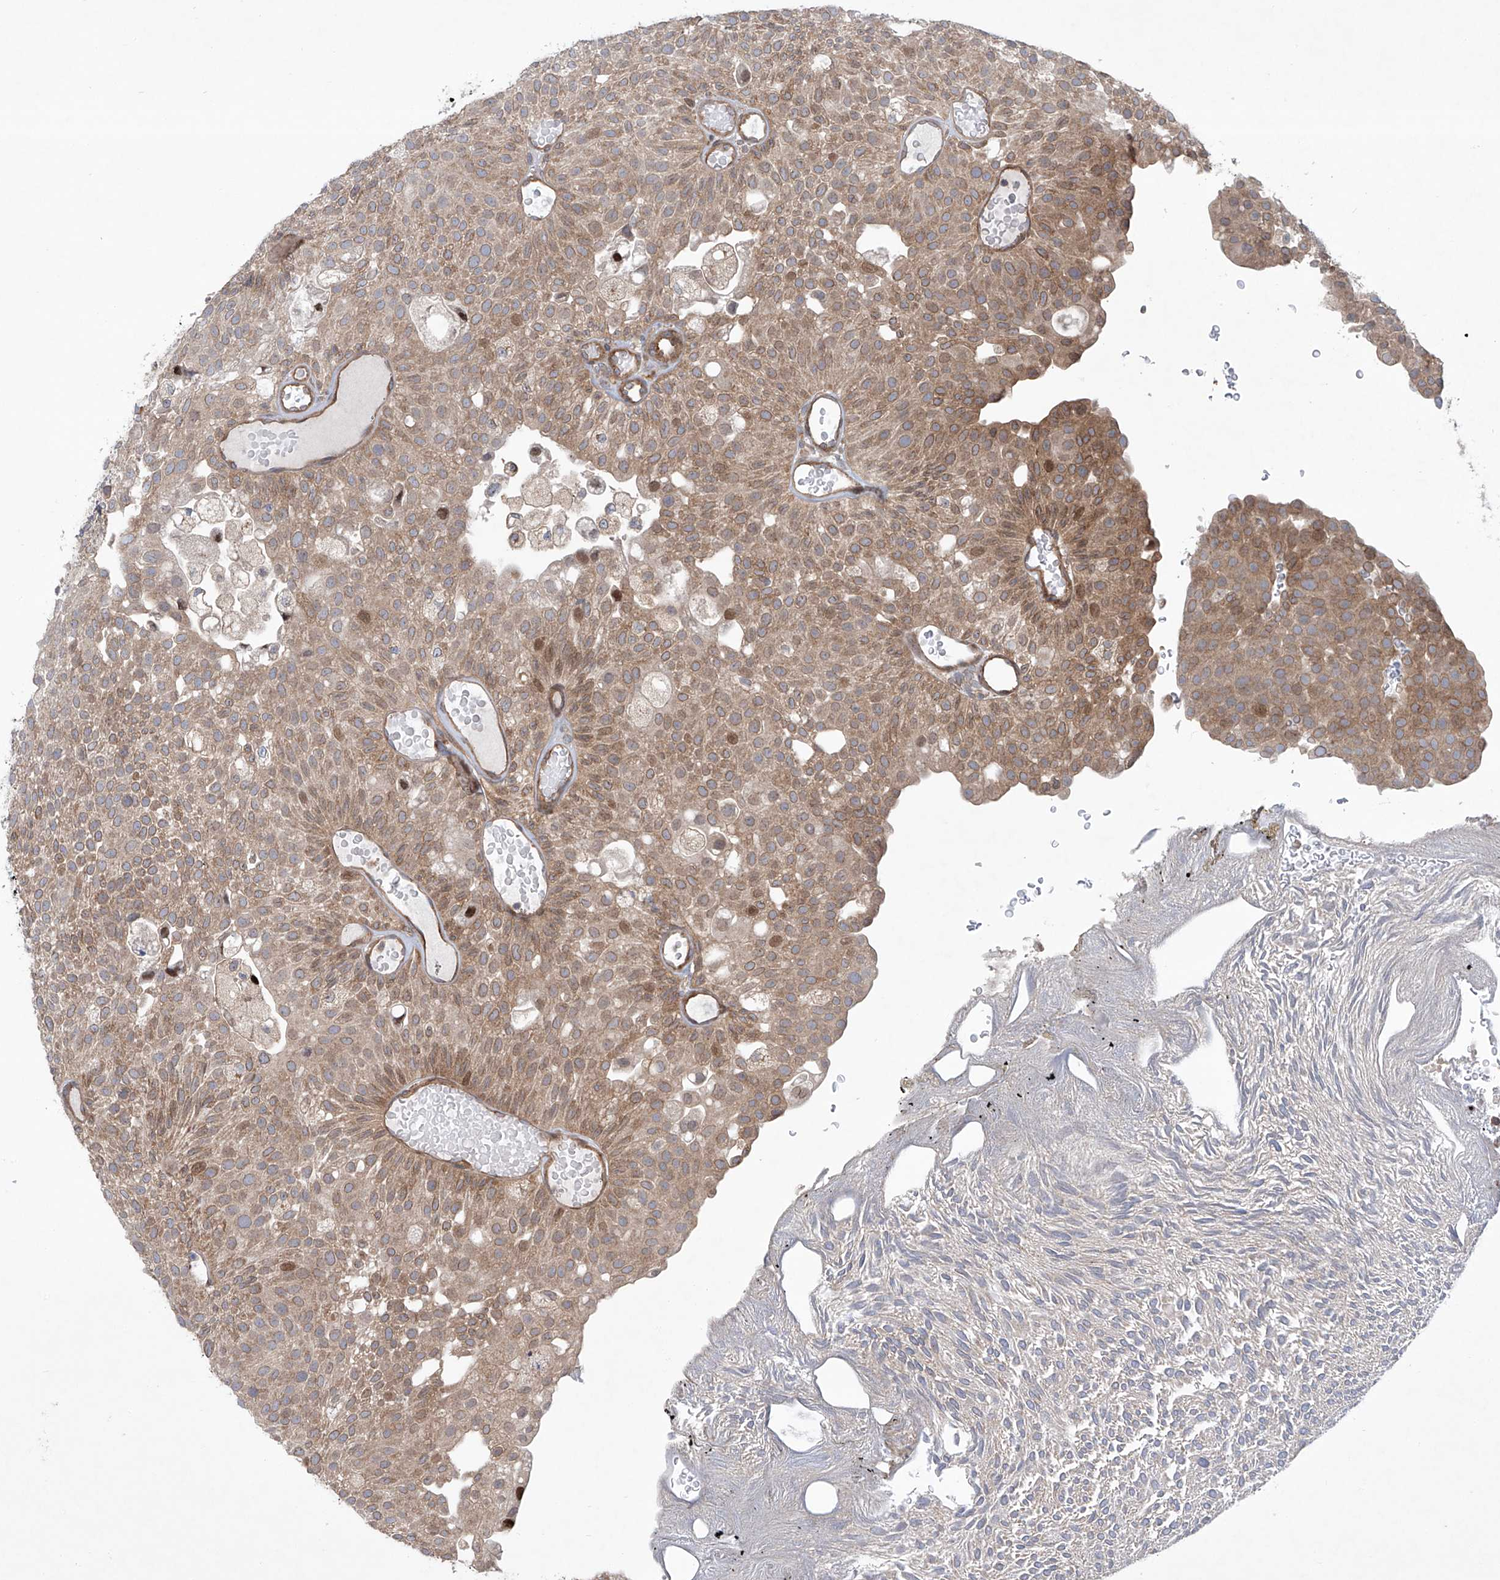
{"staining": {"intensity": "moderate", "quantity": ">75%", "location": "cytoplasmic/membranous,nuclear"}, "tissue": "urothelial cancer", "cell_type": "Tumor cells", "image_type": "cancer", "snomed": [{"axis": "morphology", "description": "Urothelial carcinoma, Low grade"}, {"axis": "topography", "description": "Urinary bladder"}], "caption": "Immunohistochemical staining of human urothelial cancer displays moderate cytoplasmic/membranous and nuclear protein expression in approximately >75% of tumor cells.", "gene": "KLC4", "patient": {"sex": "male", "age": 78}}